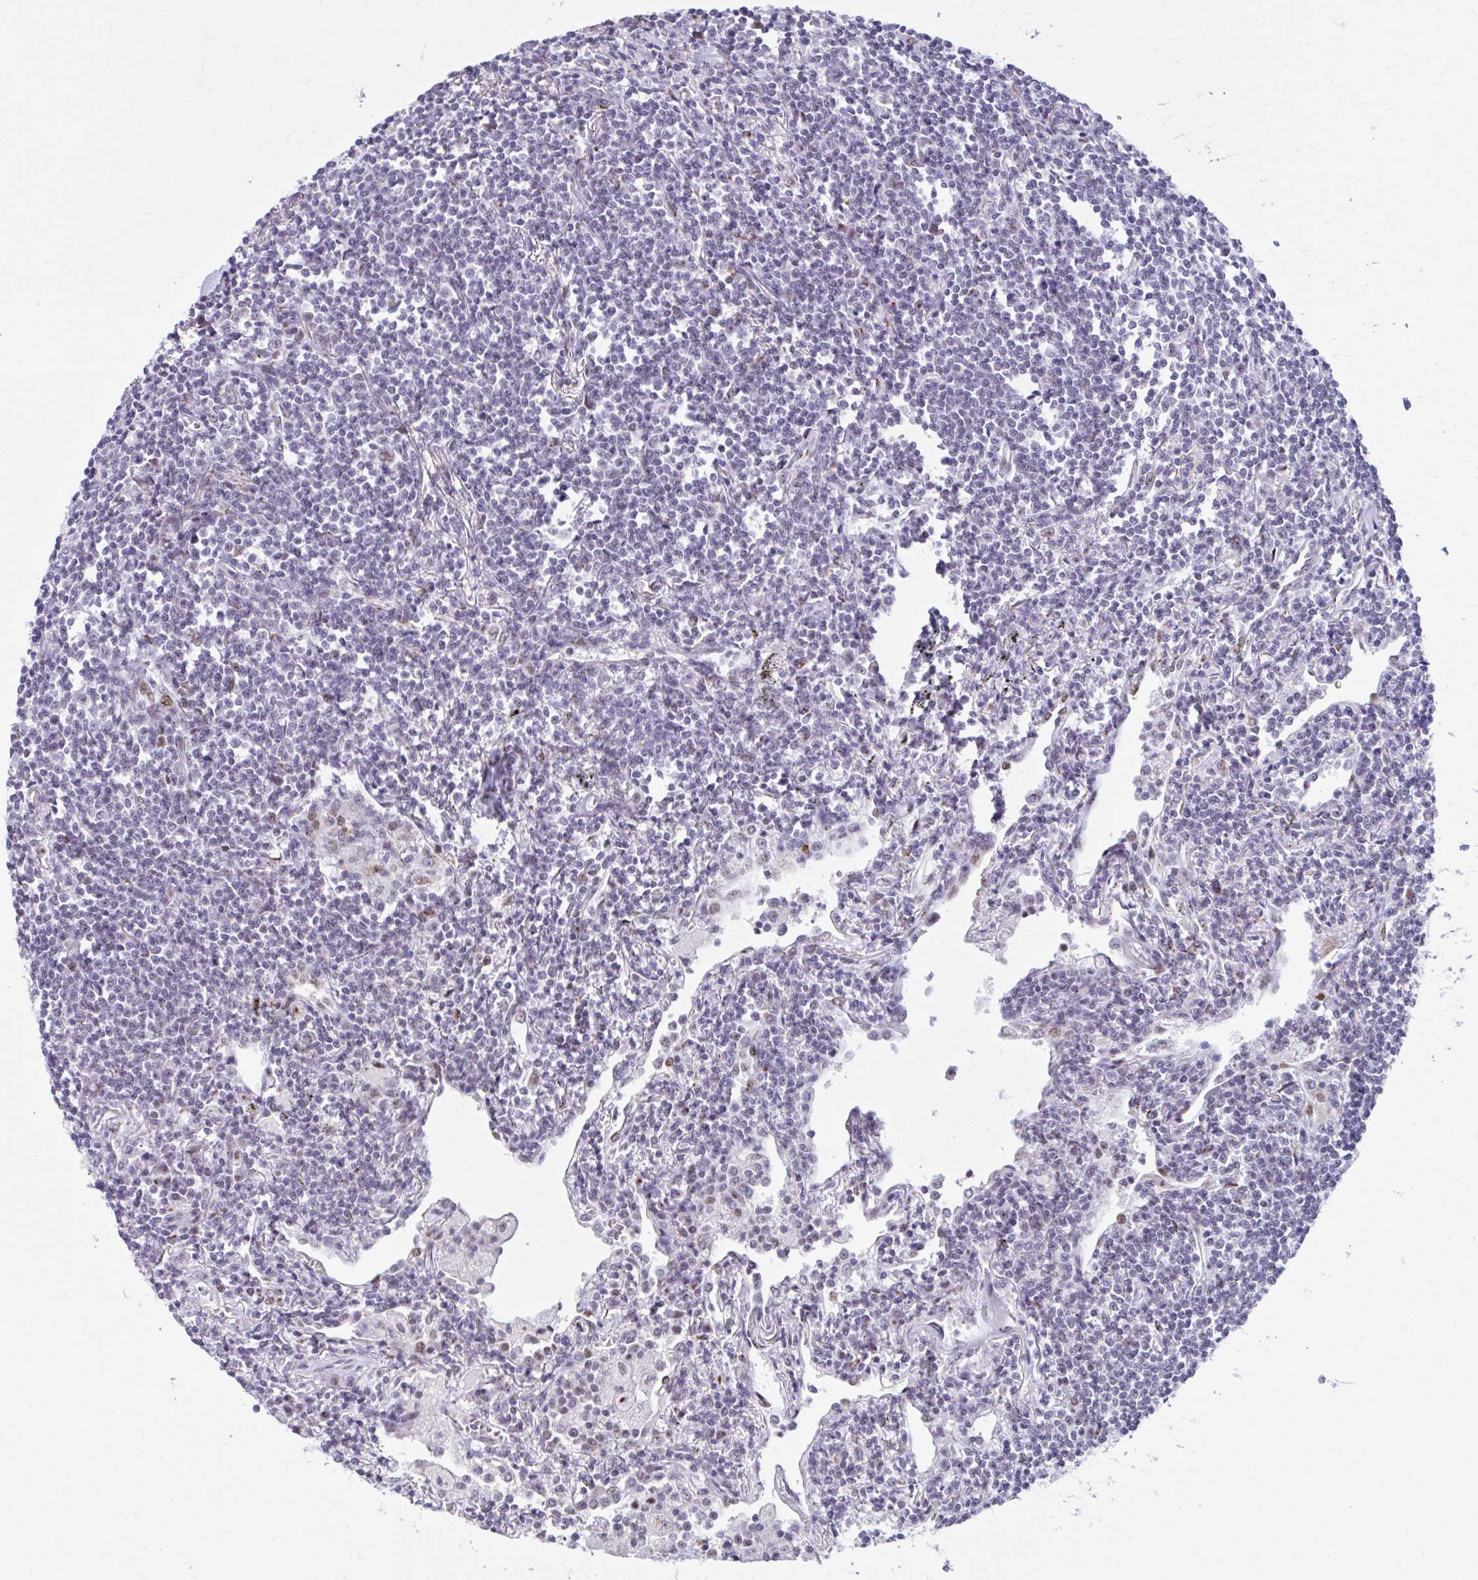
{"staining": {"intensity": "negative", "quantity": "none", "location": "none"}, "tissue": "lymphoma", "cell_type": "Tumor cells", "image_type": "cancer", "snomed": [{"axis": "morphology", "description": "Malignant lymphoma, non-Hodgkin's type, Low grade"}, {"axis": "topography", "description": "Lung"}], "caption": "High power microscopy histopathology image of an IHC histopathology image of lymphoma, revealing no significant staining in tumor cells.", "gene": "ZNF682", "patient": {"sex": "female", "age": 71}}